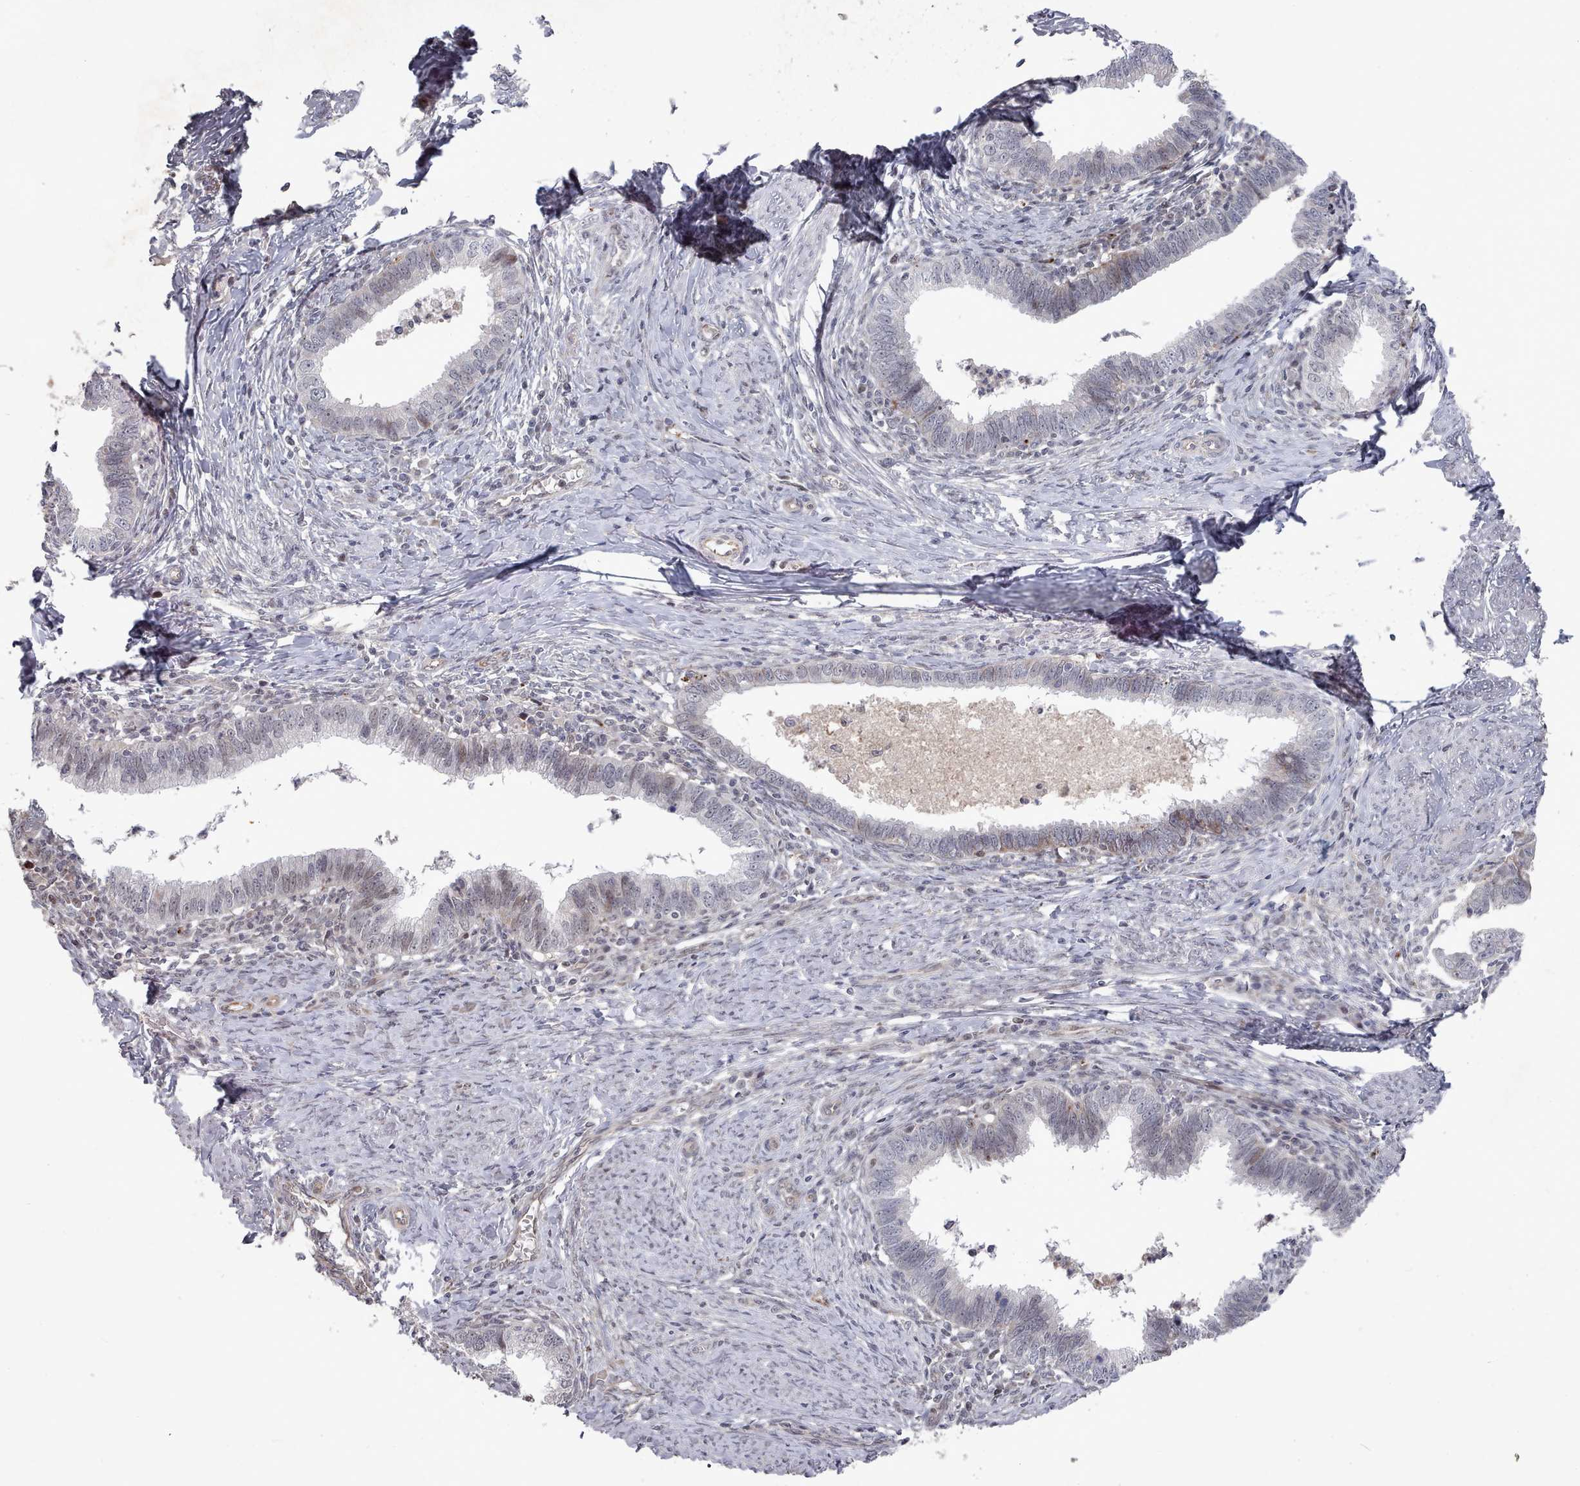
{"staining": {"intensity": "negative", "quantity": "none", "location": "none"}, "tissue": "cervical cancer", "cell_type": "Tumor cells", "image_type": "cancer", "snomed": [{"axis": "morphology", "description": "Adenocarcinoma, NOS"}, {"axis": "topography", "description": "Cervix"}], "caption": "This is an immunohistochemistry (IHC) image of human adenocarcinoma (cervical). There is no positivity in tumor cells.", "gene": "CPSF4", "patient": {"sex": "female", "age": 36}}